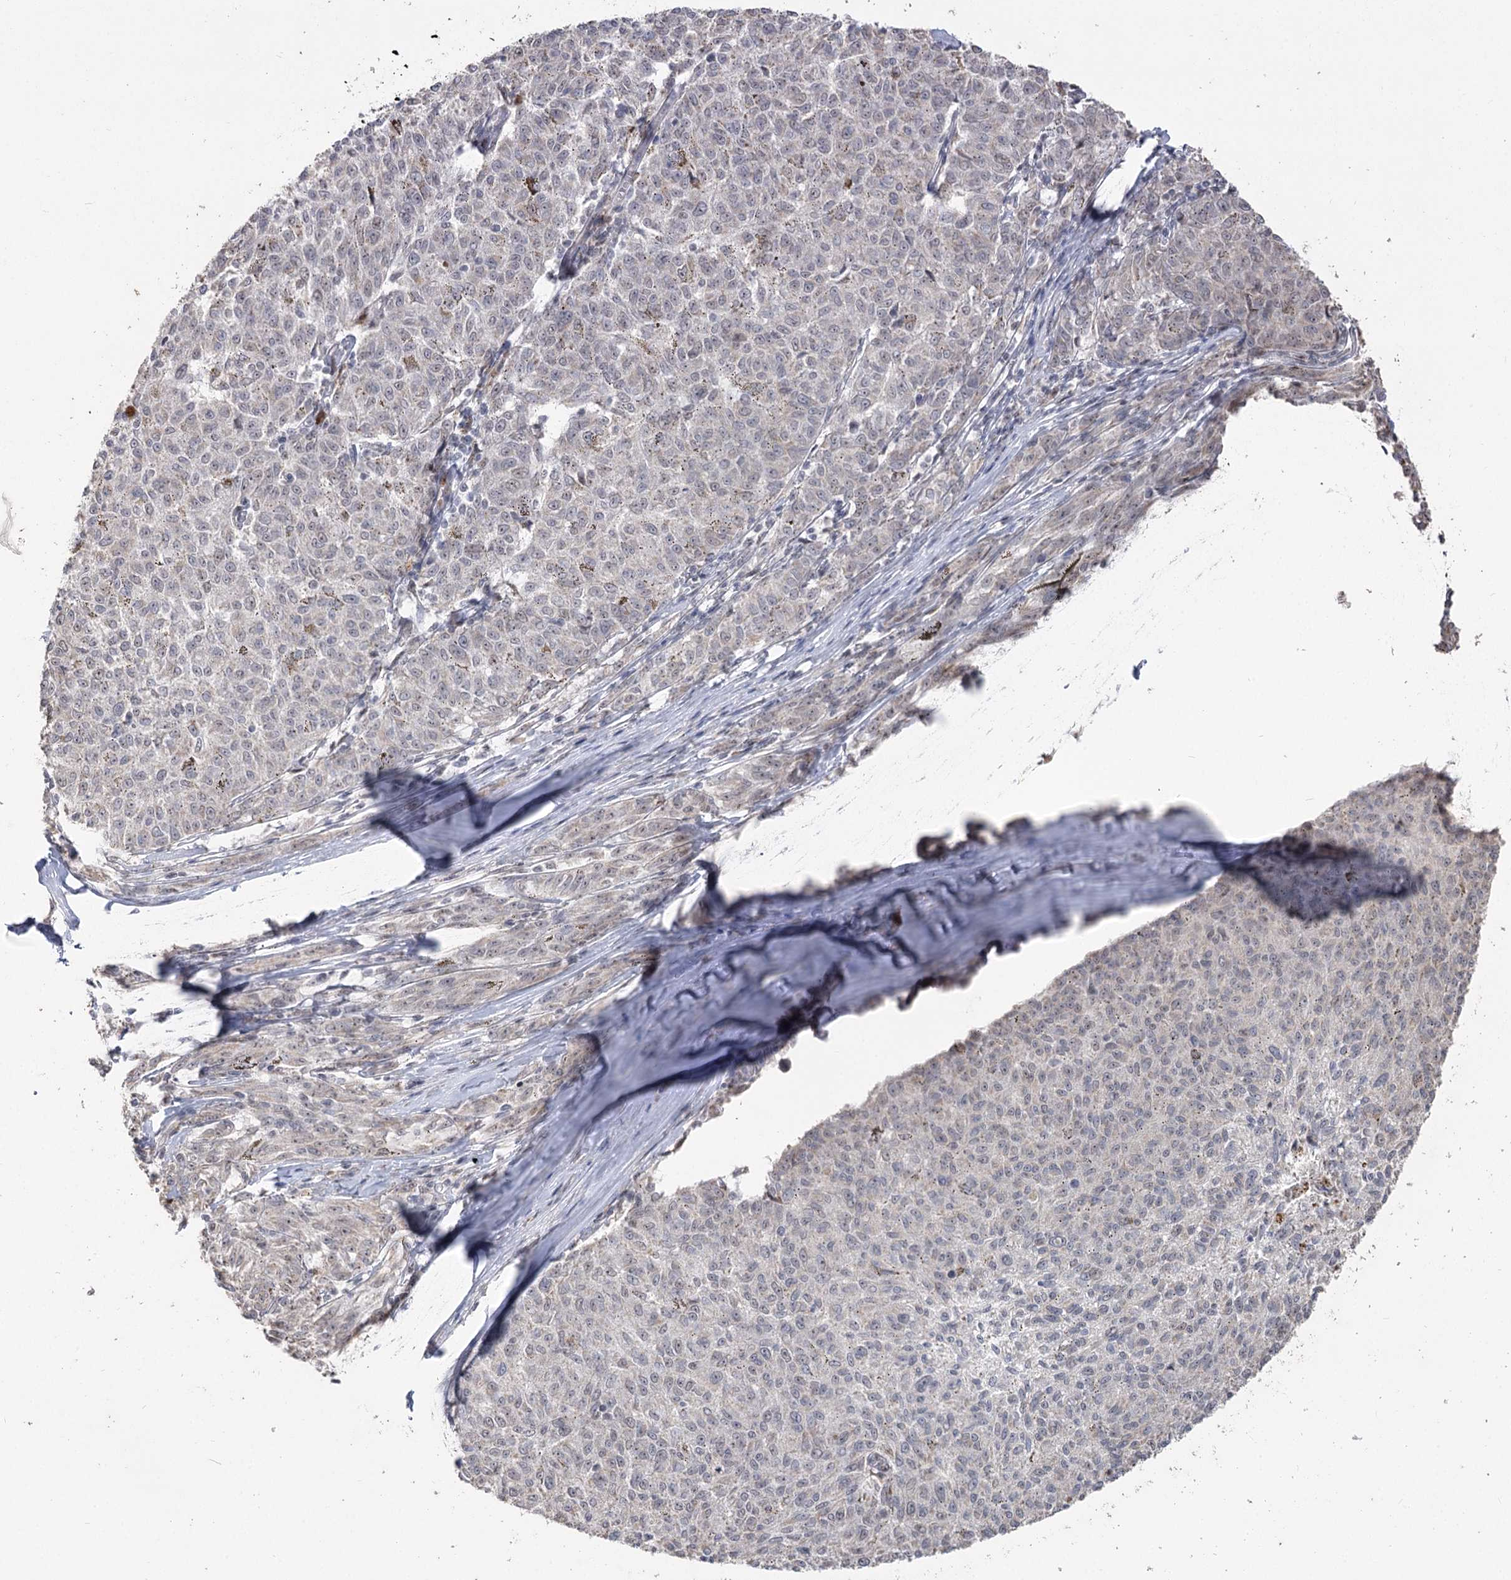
{"staining": {"intensity": "negative", "quantity": "none", "location": "none"}, "tissue": "melanoma", "cell_type": "Tumor cells", "image_type": "cancer", "snomed": [{"axis": "morphology", "description": "Malignant melanoma, NOS"}, {"axis": "topography", "description": "Skin"}], "caption": "A high-resolution image shows immunohistochemistry staining of malignant melanoma, which exhibits no significant staining in tumor cells.", "gene": "RUFY4", "patient": {"sex": "female", "age": 72}}